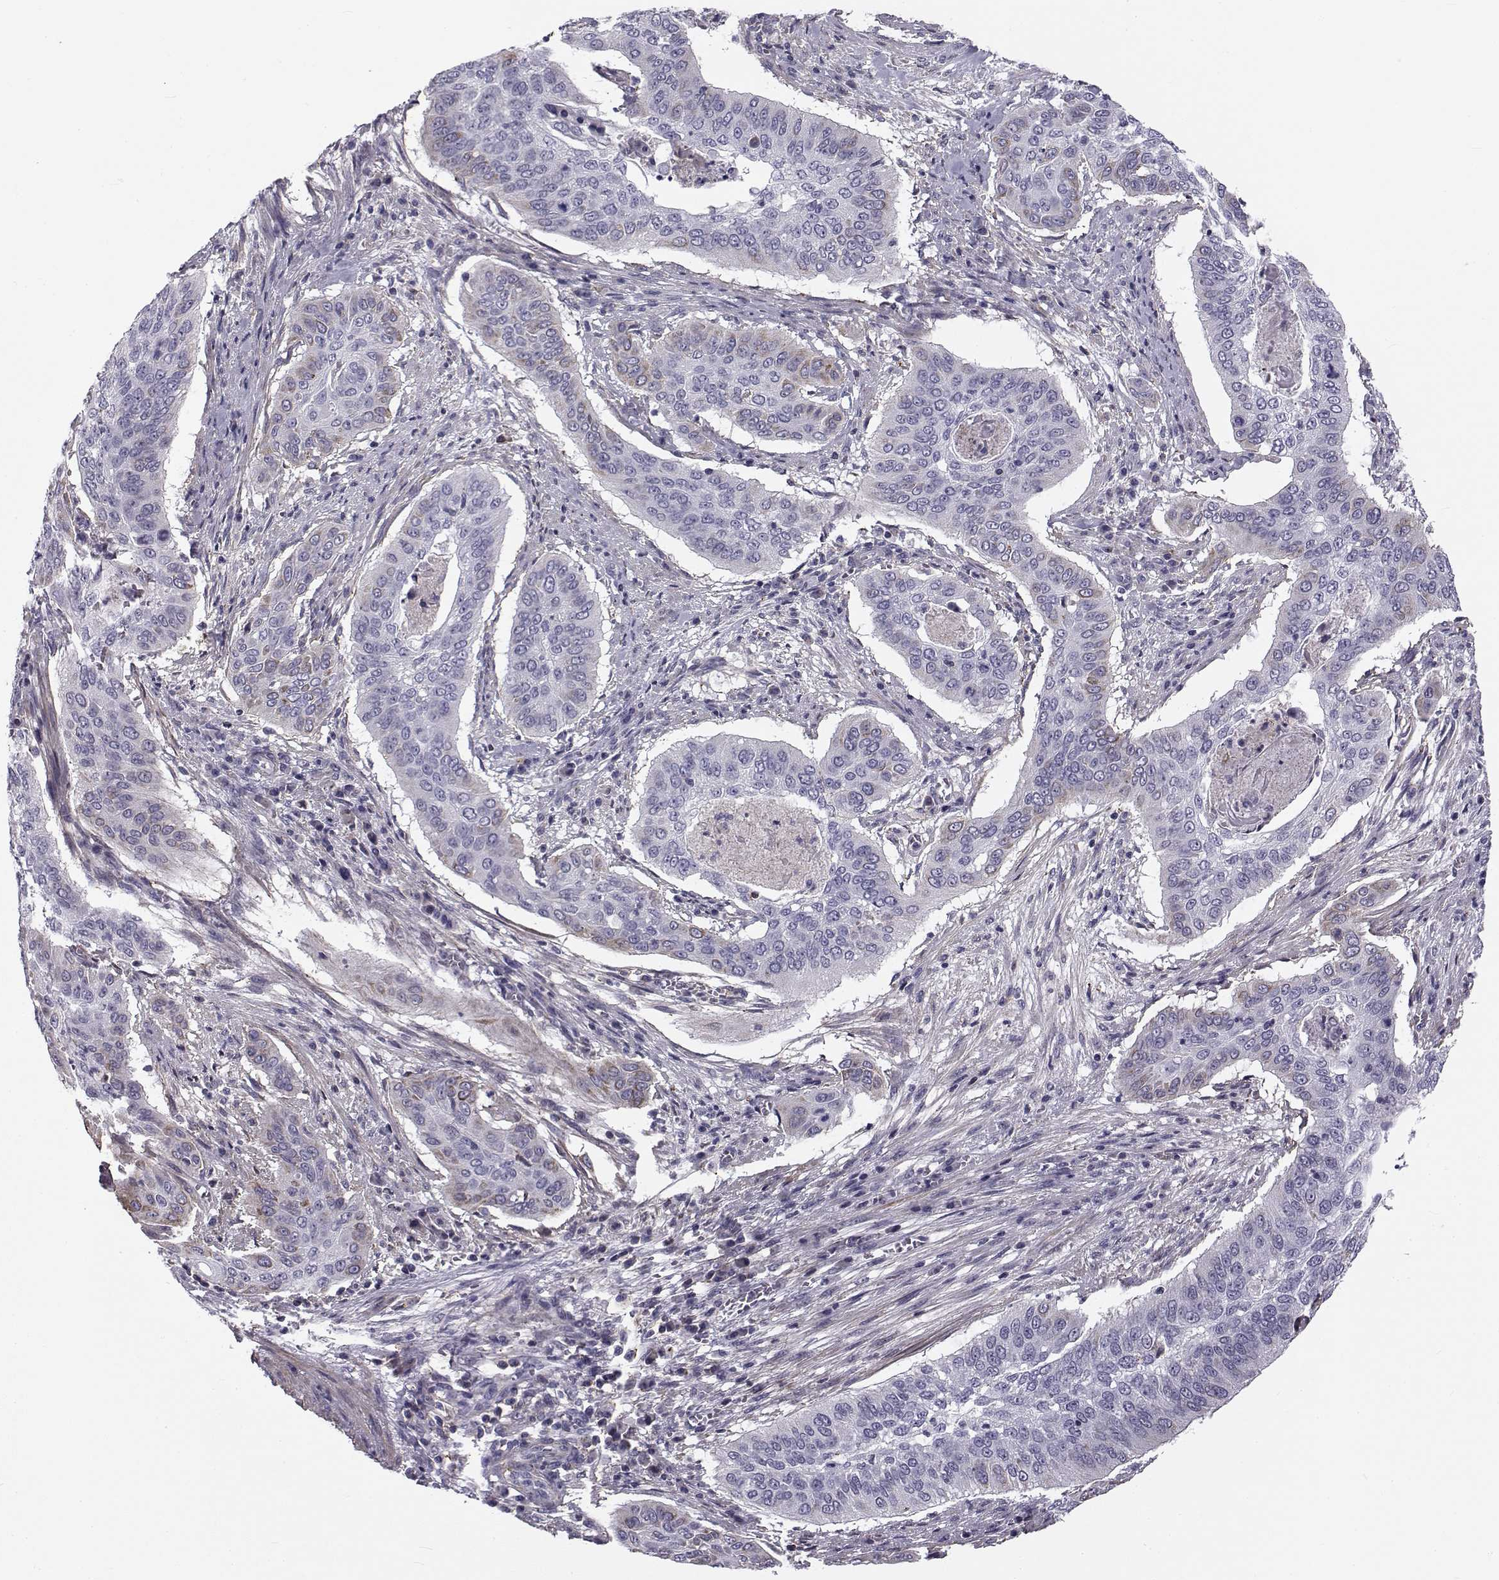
{"staining": {"intensity": "negative", "quantity": "none", "location": "none"}, "tissue": "cervical cancer", "cell_type": "Tumor cells", "image_type": "cancer", "snomed": [{"axis": "morphology", "description": "Squamous cell carcinoma, NOS"}, {"axis": "topography", "description": "Cervix"}], "caption": "Tumor cells are negative for protein expression in human cervical squamous cell carcinoma.", "gene": "LRRC27", "patient": {"sex": "female", "age": 39}}